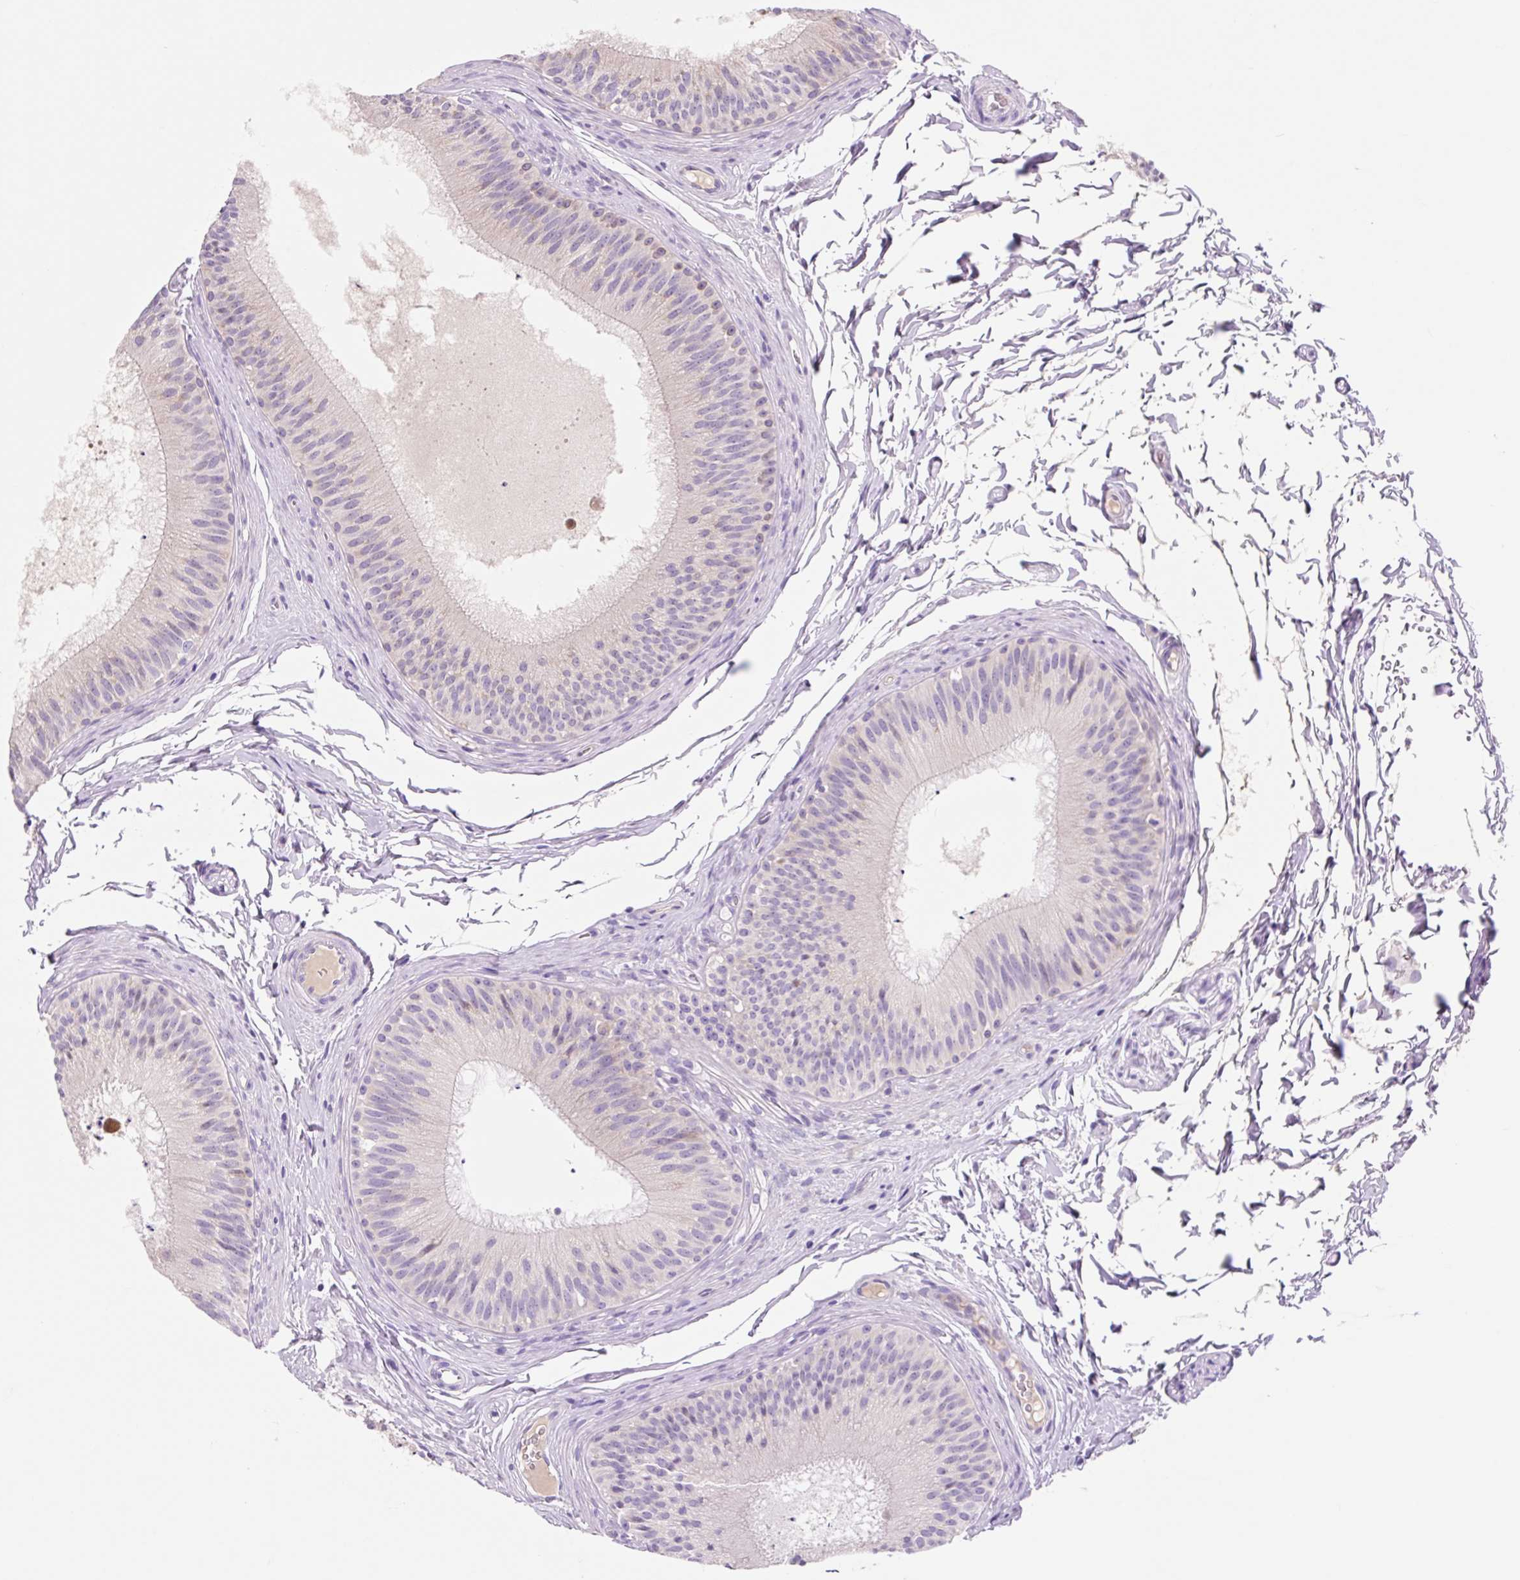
{"staining": {"intensity": "negative", "quantity": "none", "location": "none"}, "tissue": "epididymis", "cell_type": "Glandular cells", "image_type": "normal", "snomed": [{"axis": "morphology", "description": "Normal tissue, NOS"}, {"axis": "topography", "description": "Epididymis"}], "caption": "Immunohistochemical staining of normal human epididymis displays no significant staining in glandular cells. The staining was performed using DAB (3,3'-diaminobenzidine) to visualize the protein expression in brown, while the nuclei were stained in blue with hematoxylin (Magnification: 20x).", "gene": "ZNF121", "patient": {"sex": "male", "age": 24}}